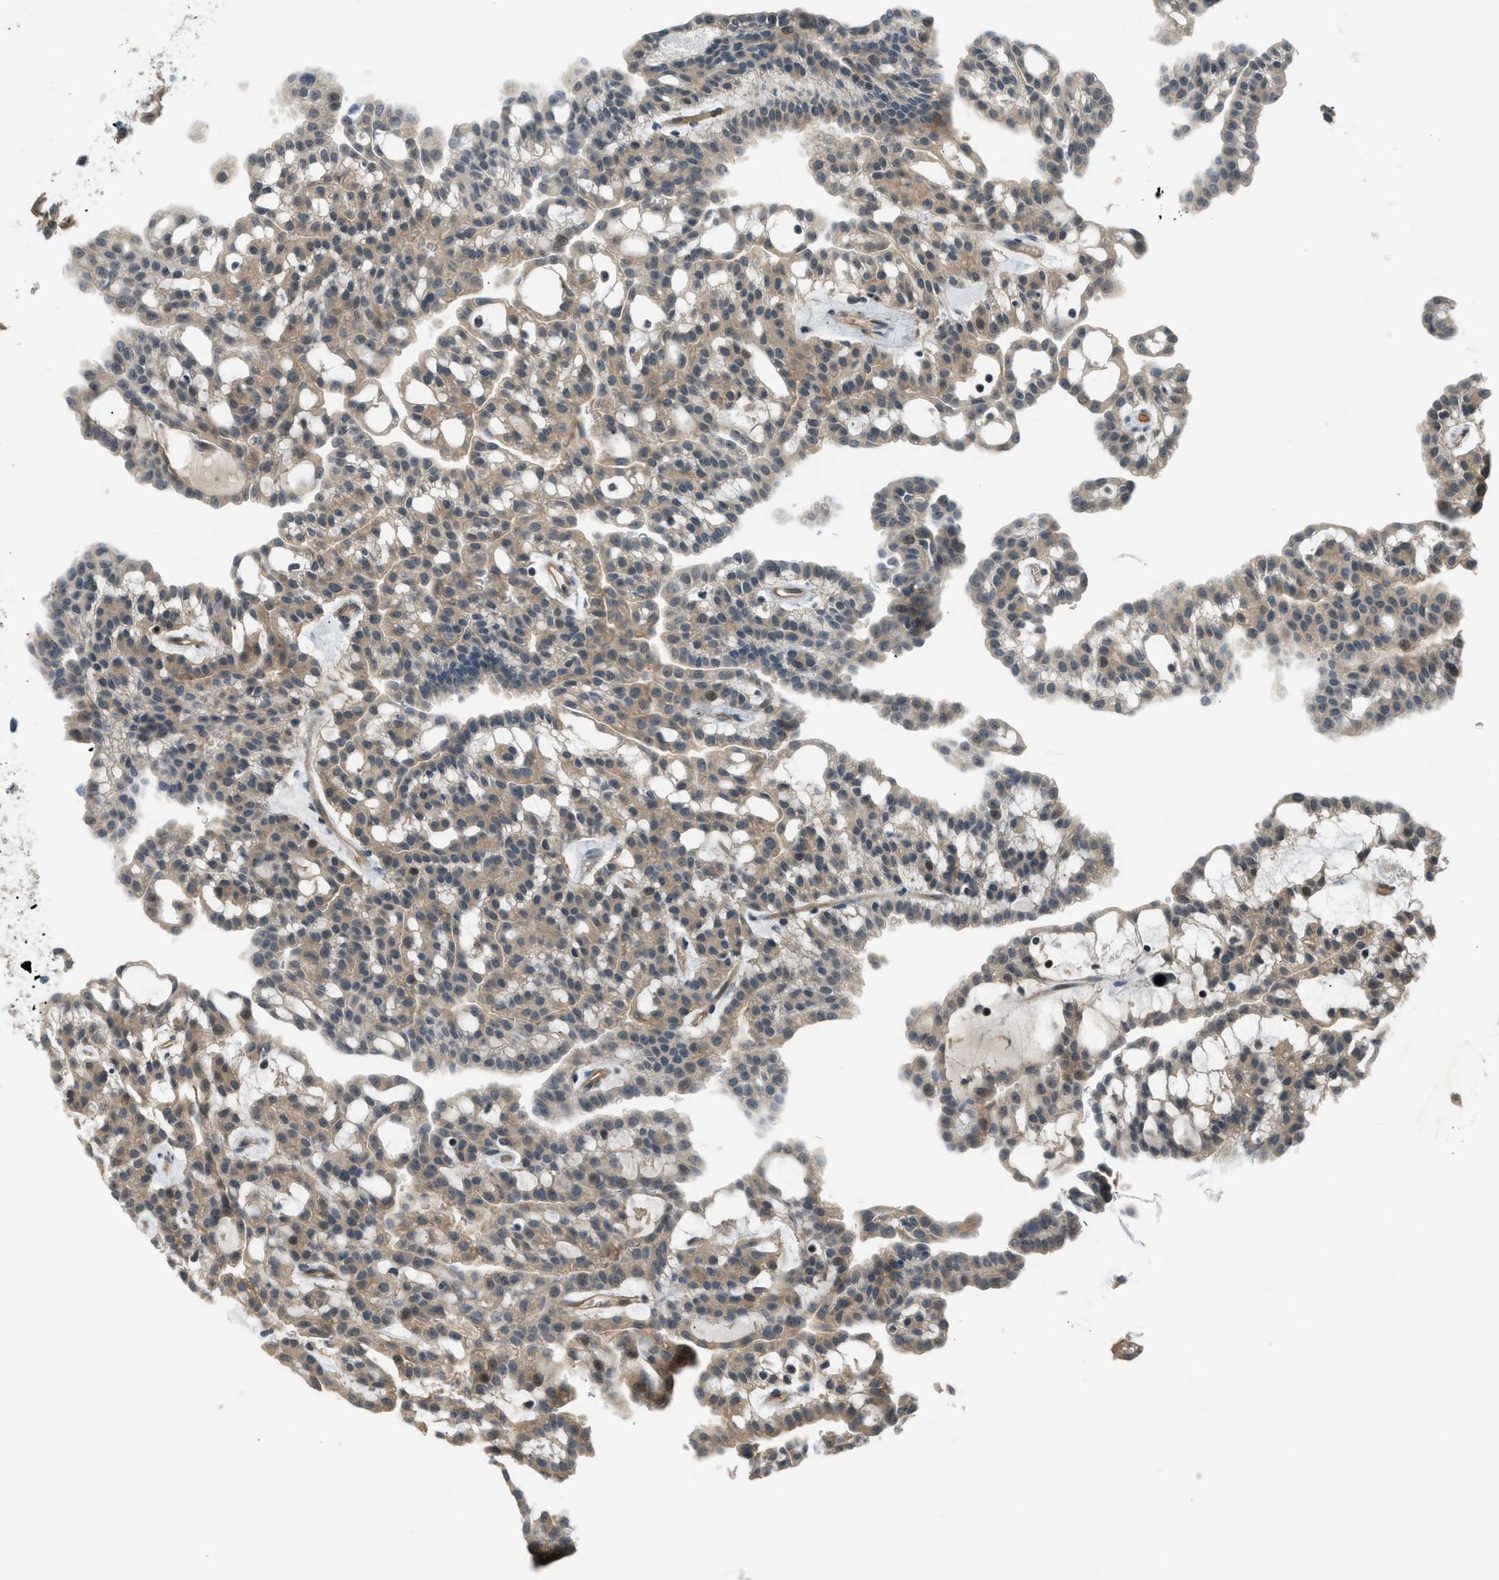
{"staining": {"intensity": "weak", "quantity": ">75%", "location": "cytoplasmic/membranous"}, "tissue": "renal cancer", "cell_type": "Tumor cells", "image_type": "cancer", "snomed": [{"axis": "morphology", "description": "Adenocarcinoma, NOS"}, {"axis": "topography", "description": "Kidney"}], "caption": "Immunohistochemistry (DAB (3,3'-diaminobenzidine)) staining of adenocarcinoma (renal) exhibits weak cytoplasmic/membranous protein positivity in about >75% of tumor cells. Nuclei are stained in blue.", "gene": "CBLB", "patient": {"sex": "male", "age": 63}}